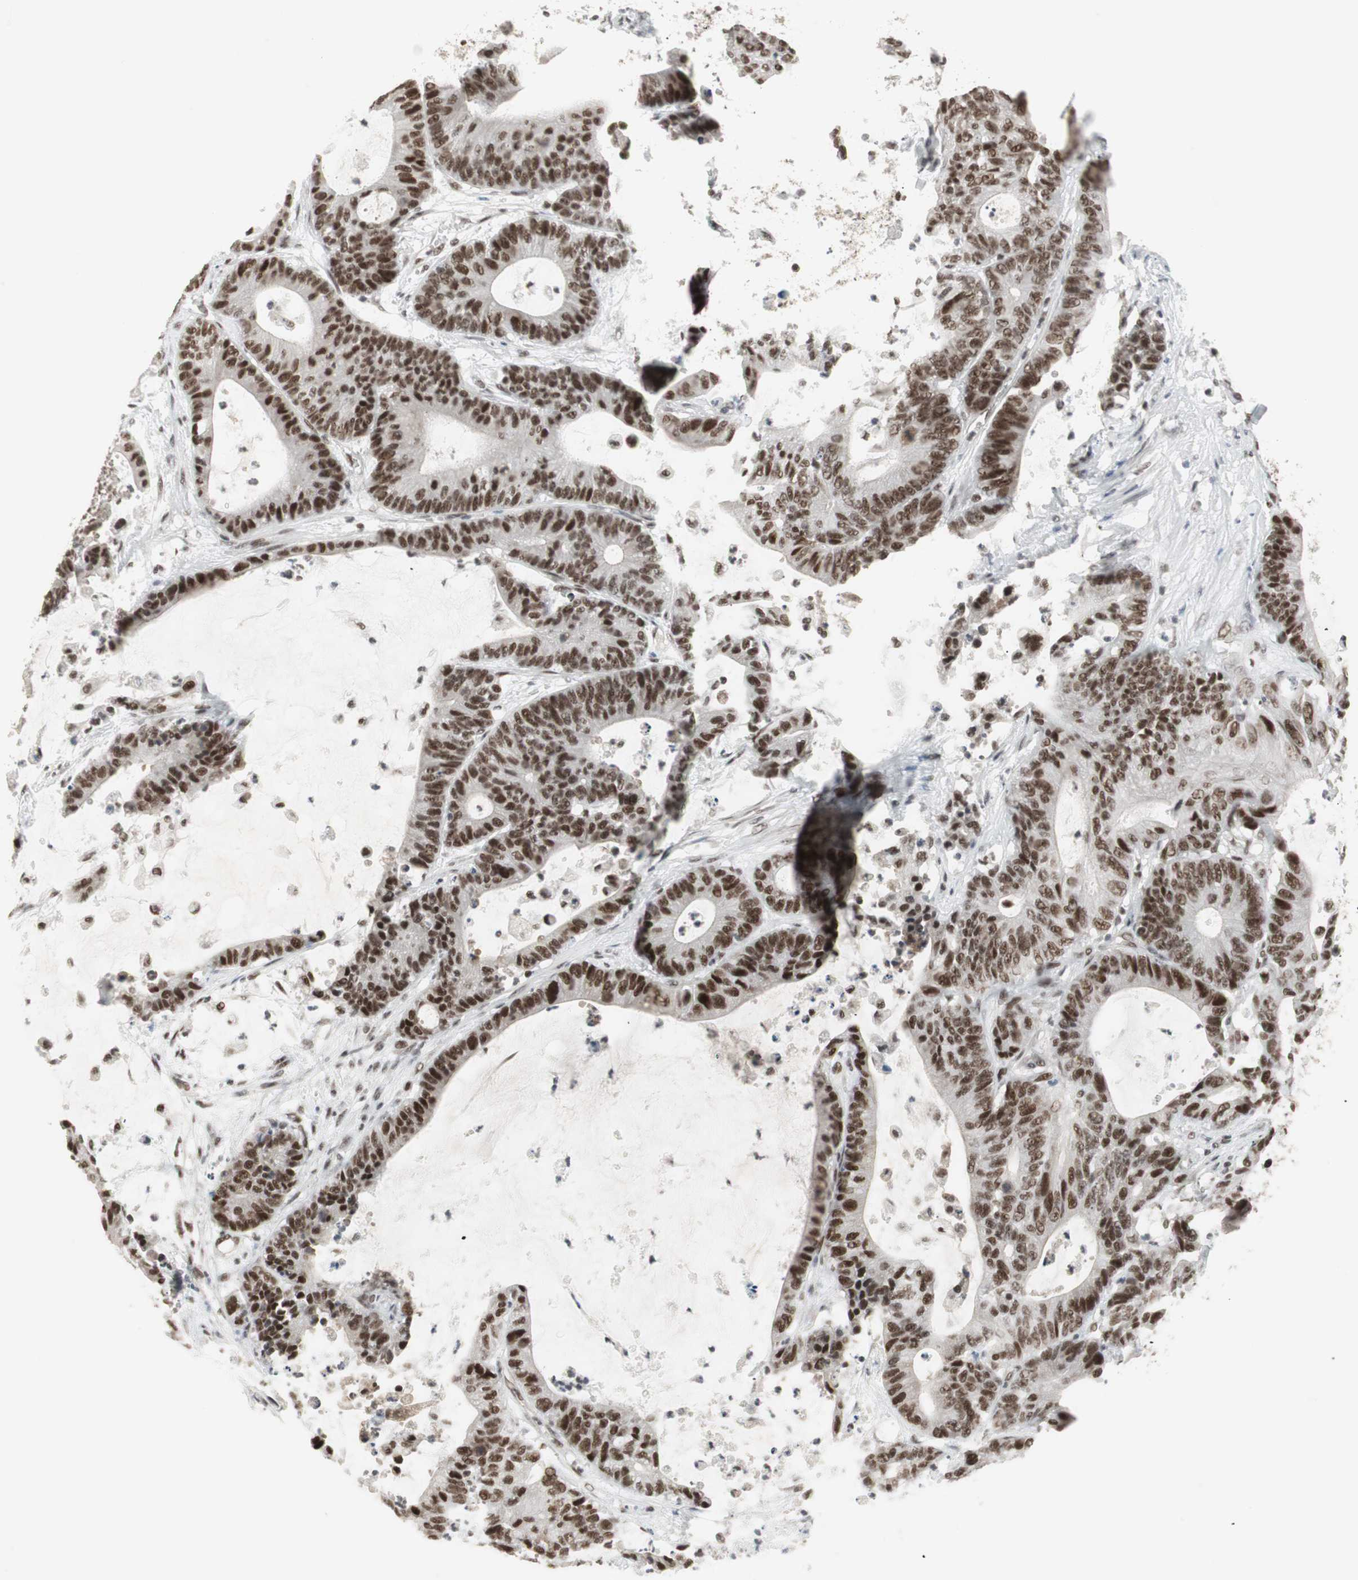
{"staining": {"intensity": "strong", "quantity": ">75%", "location": "nuclear"}, "tissue": "colorectal cancer", "cell_type": "Tumor cells", "image_type": "cancer", "snomed": [{"axis": "morphology", "description": "Adenocarcinoma, NOS"}, {"axis": "topography", "description": "Colon"}], "caption": "Protein expression analysis of adenocarcinoma (colorectal) demonstrates strong nuclear expression in approximately >75% of tumor cells.", "gene": "RTF1", "patient": {"sex": "female", "age": 84}}